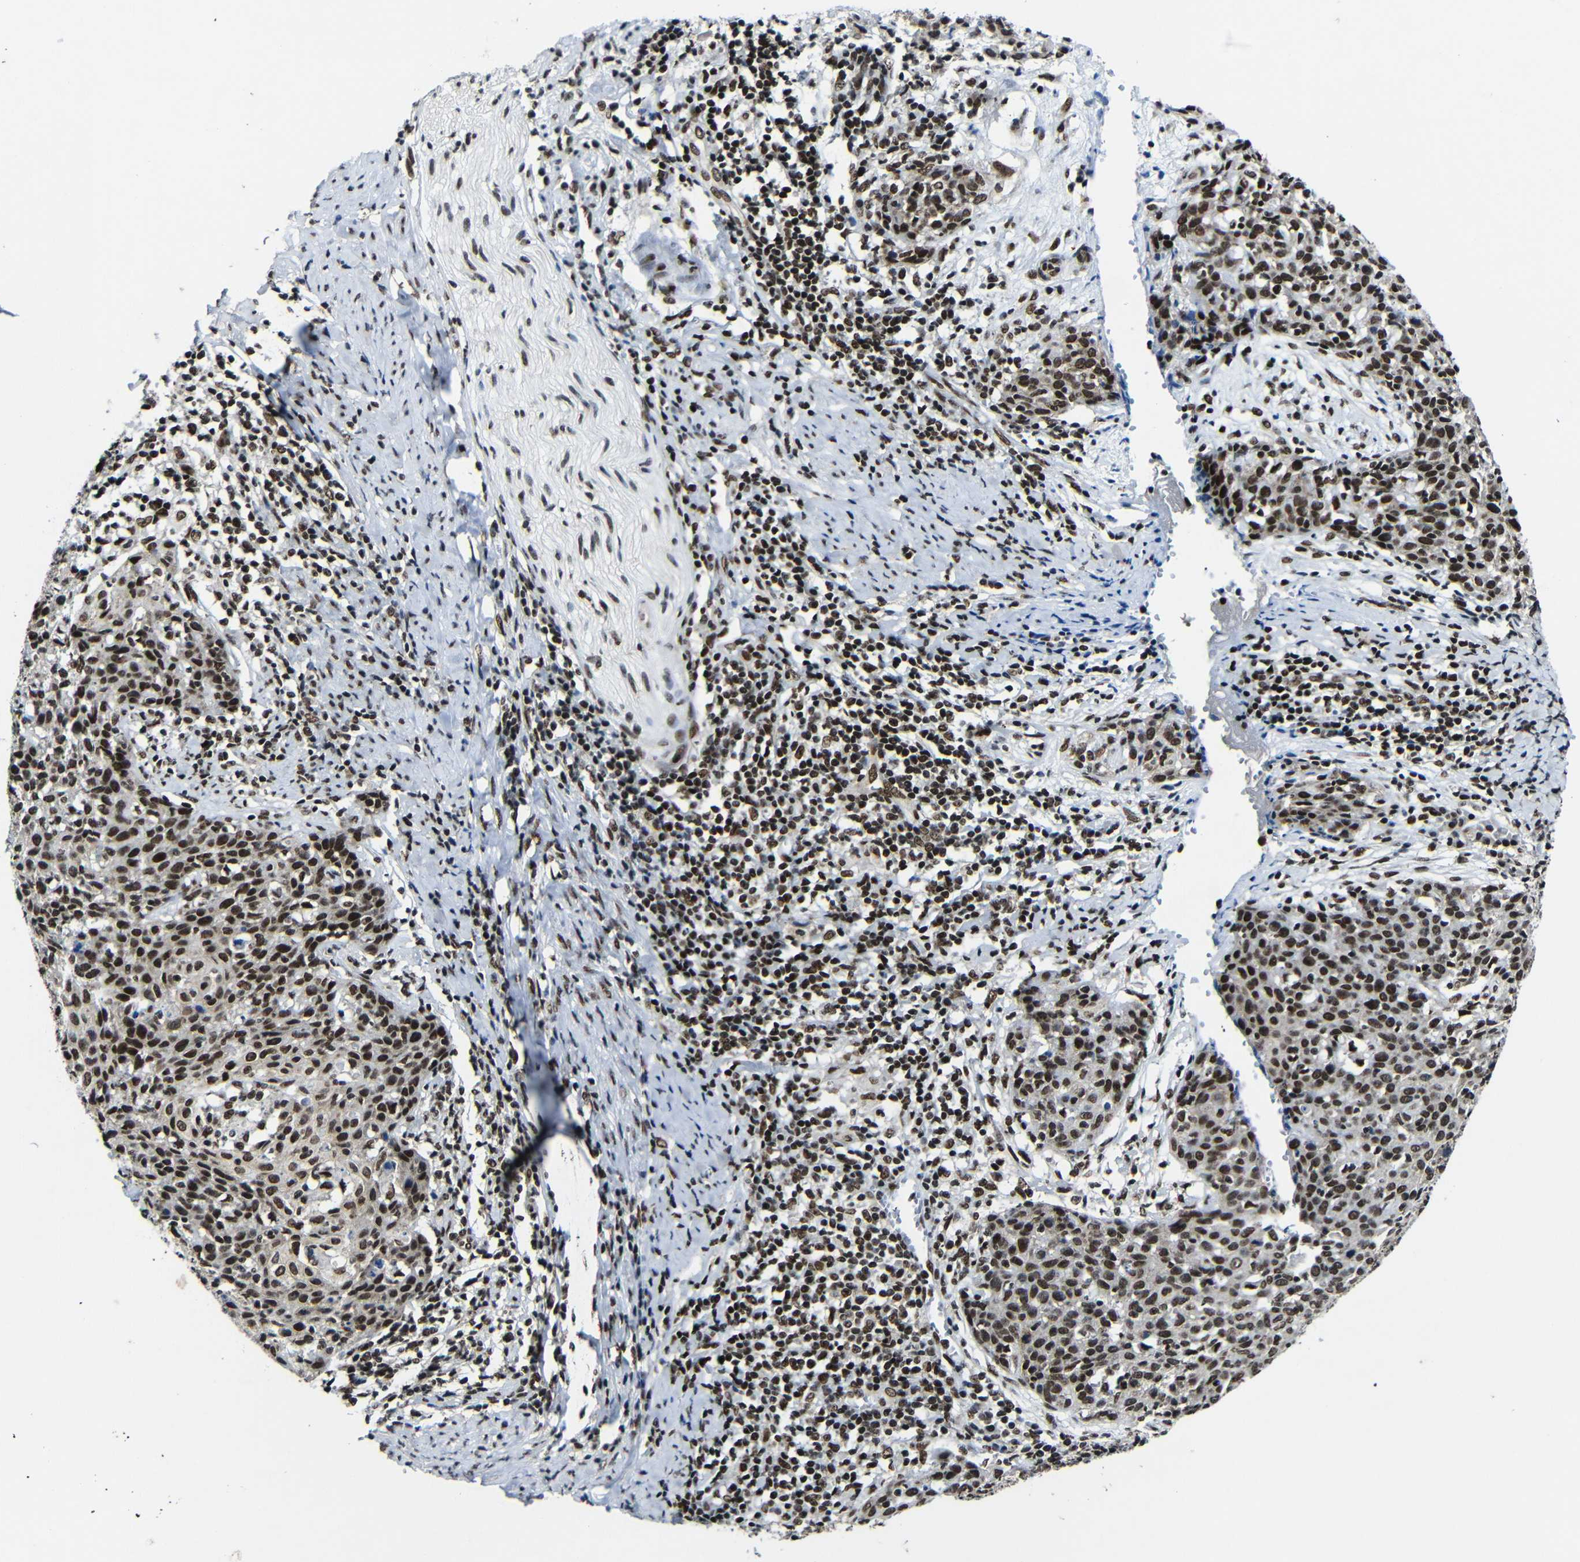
{"staining": {"intensity": "strong", "quantity": ">75%", "location": "nuclear"}, "tissue": "cervical cancer", "cell_type": "Tumor cells", "image_type": "cancer", "snomed": [{"axis": "morphology", "description": "Squamous cell carcinoma, NOS"}, {"axis": "topography", "description": "Cervix"}], "caption": "The image demonstrates a brown stain indicating the presence of a protein in the nuclear of tumor cells in cervical cancer (squamous cell carcinoma).", "gene": "PTBP1", "patient": {"sex": "female", "age": 38}}